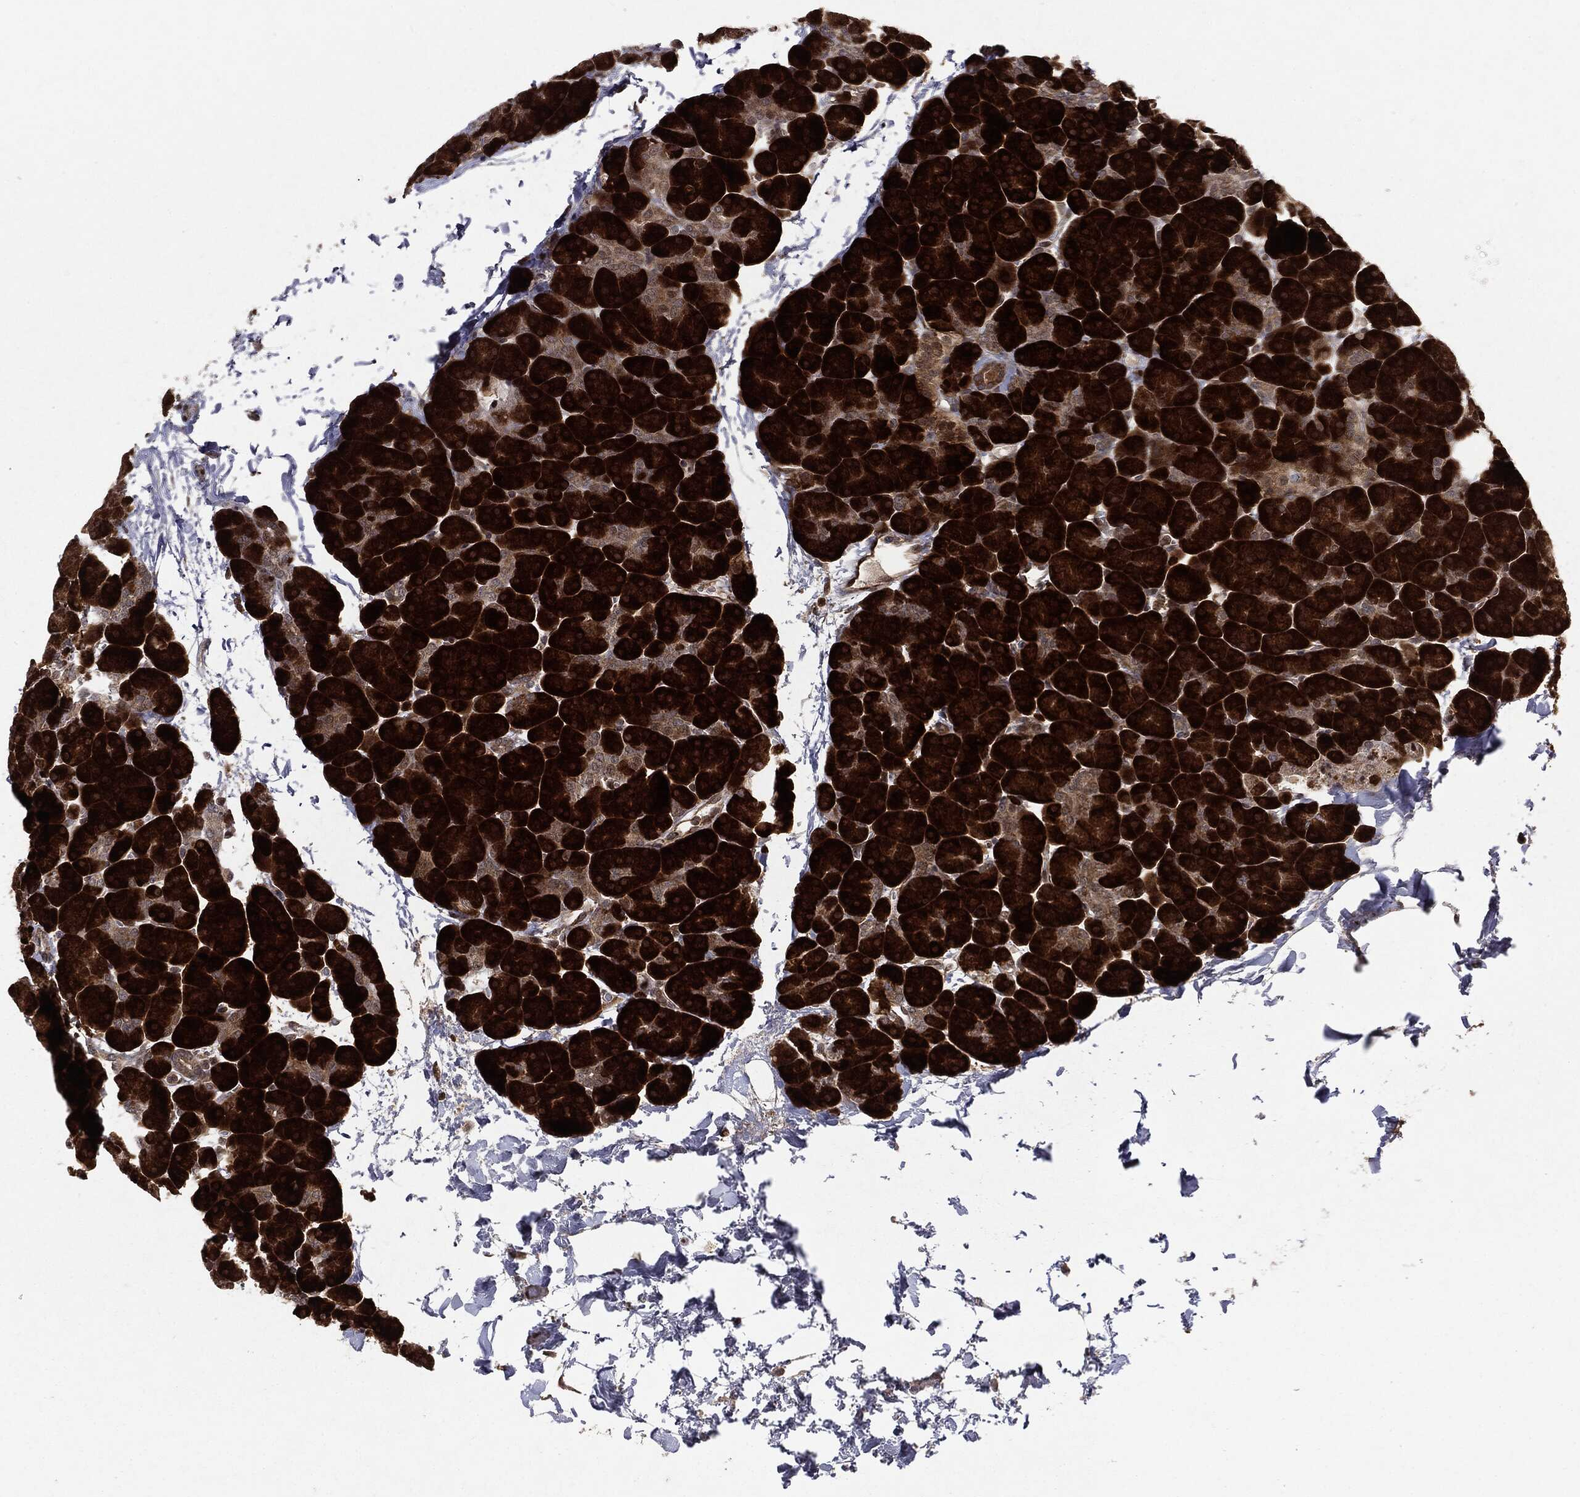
{"staining": {"intensity": "strong", "quantity": ">75%", "location": "cytoplasmic/membranous"}, "tissue": "pancreas", "cell_type": "Exocrine glandular cells", "image_type": "normal", "snomed": [{"axis": "morphology", "description": "Normal tissue, NOS"}, {"axis": "topography", "description": "Pancreas"}], "caption": "Immunohistochemical staining of unremarkable pancreas reveals high levels of strong cytoplasmic/membranous staining in about >75% of exocrine glandular cells.", "gene": "OTUB1", "patient": {"sex": "female", "age": 44}}